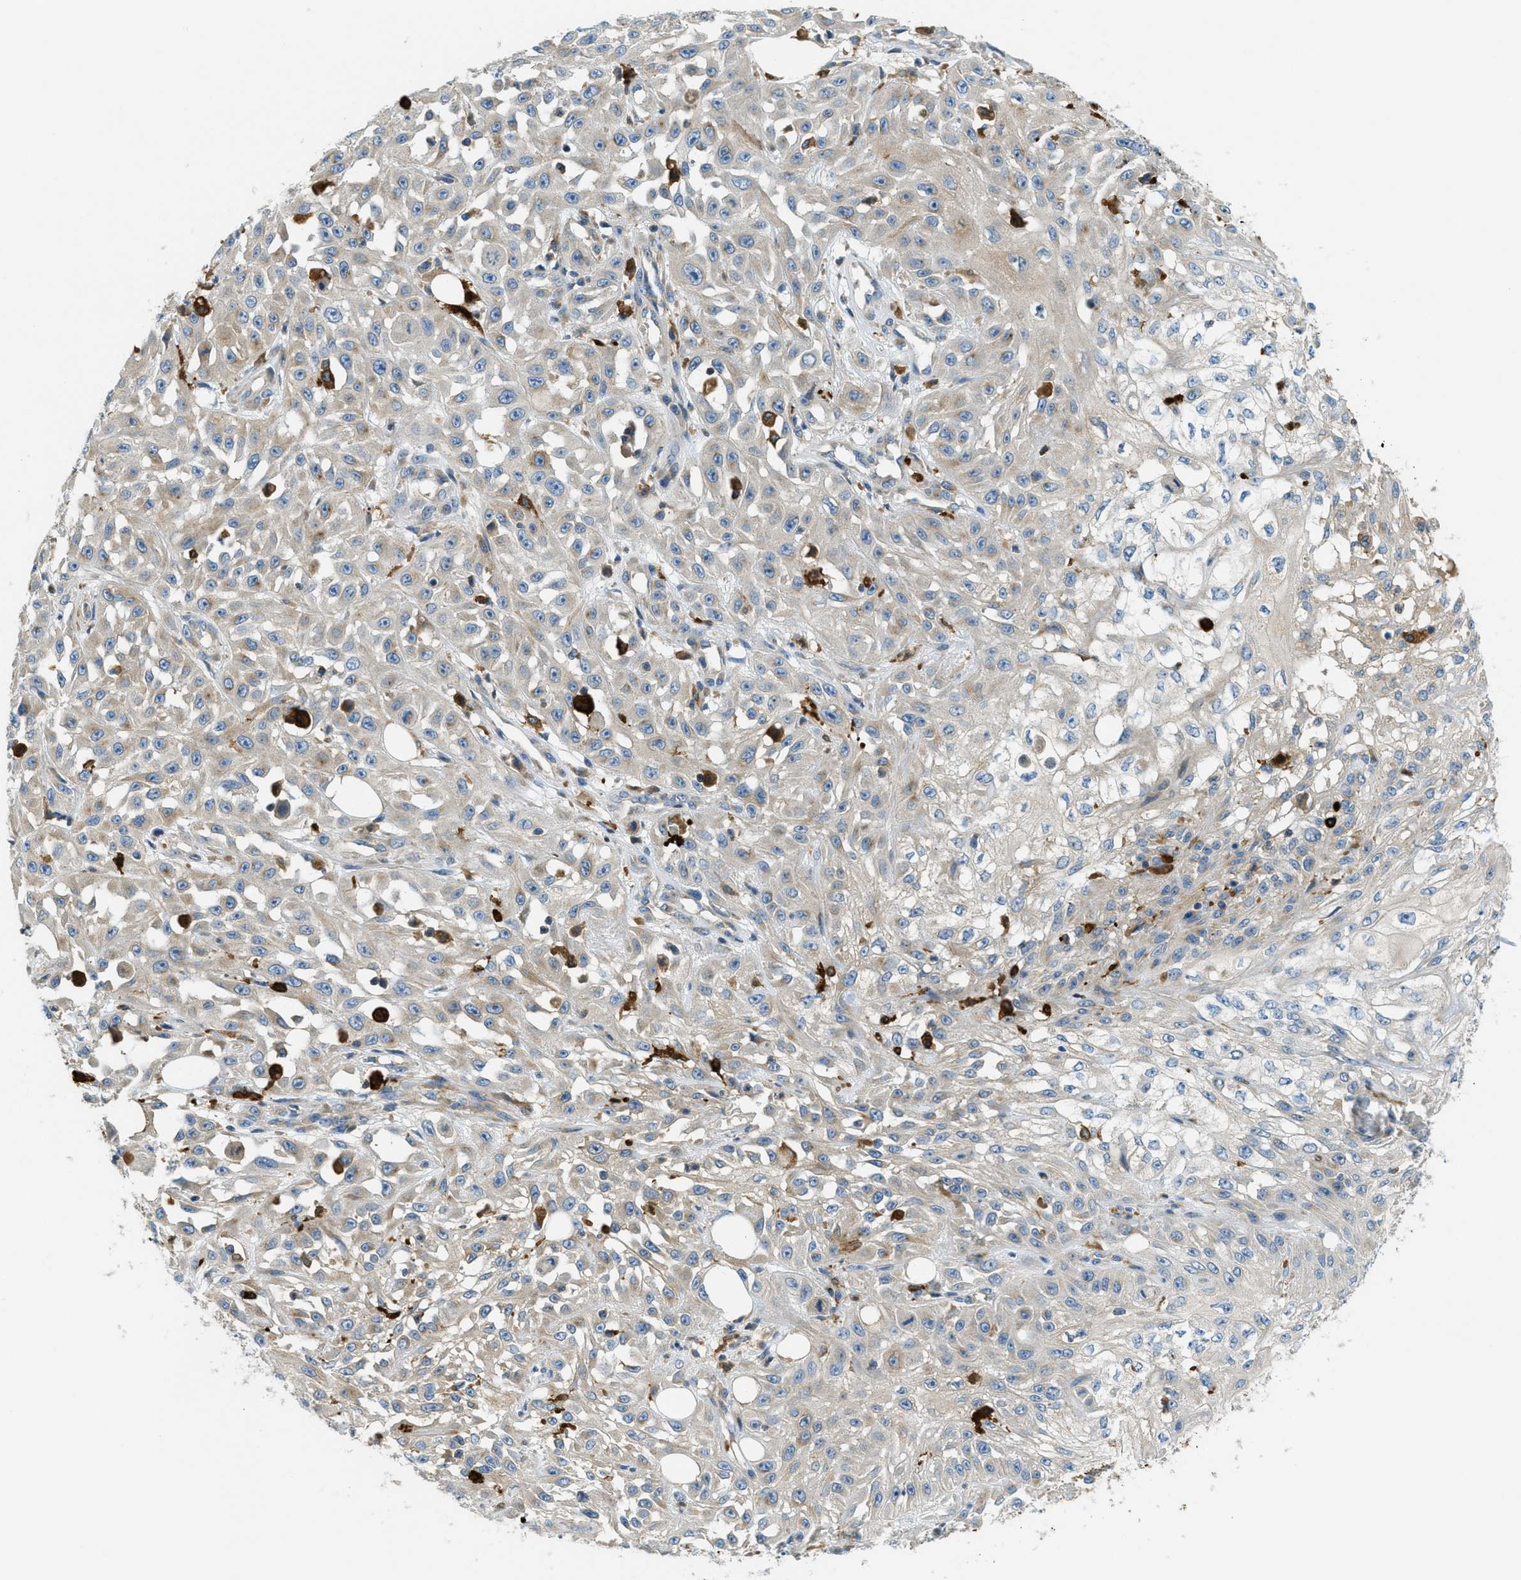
{"staining": {"intensity": "weak", "quantity": "<25%", "location": "cytoplasmic/membranous"}, "tissue": "skin cancer", "cell_type": "Tumor cells", "image_type": "cancer", "snomed": [{"axis": "morphology", "description": "Squamous cell carcinoma, NOS"}, {"axis": "morphology", "description": "Squamous cell carcinoma, metastatic, NOS"}, {"axis": "topography", "description": "Skin"}, {"axis": "topography", "description": "Lymph node"}], "caption": "There is no significant positivity in tumor cells of skin cancer (squamous cell carcinoma). The staining was performed using DAB to visualize the protein expression in brown, while the nuclei were stained in blue with hematoxylin (Magnification: 20x).", "gene": "RFFL", "patient": {"sex": "male", "age": 75}}